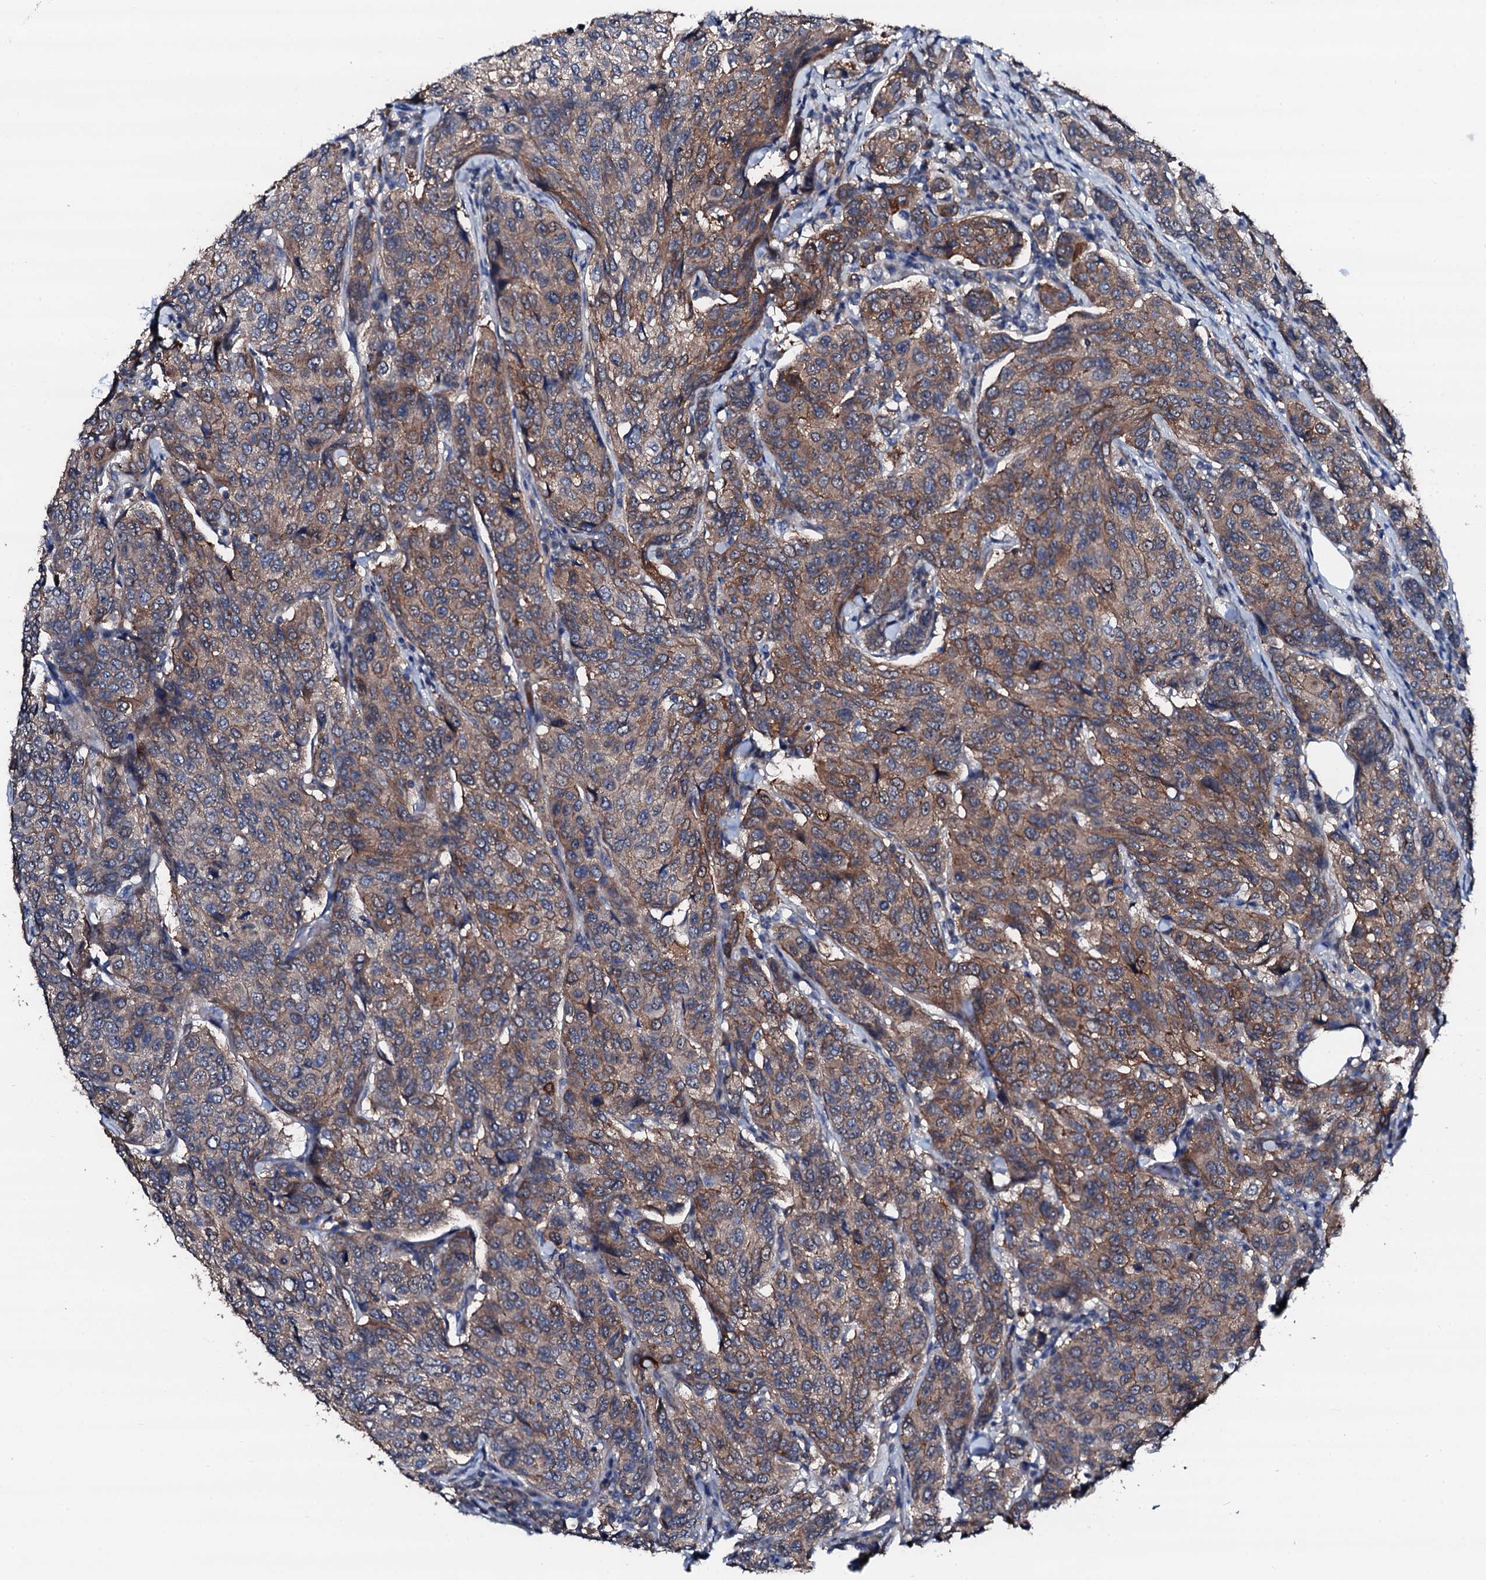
{"staining": {"intensity": "weak", "quantity": ">75%", "location": "cytoplasmic/membranous"}, "tissue": "breast cancer", "cell_type": "Tumor cells", "image_type": "cancer", "snomed": [{"axis": "morphology", "description": "Duct carcinoma"}, {"axis": "topography", "description": "Breast"}], "caption": "An image of breast cancer (invasive ductal carcinoma) stained for a protein displays weak cytoplasmic/membranous brown staining in tumor cells. (DAB (3,3'-diaminobenzidine) IHC with brightfield microscopy, high magnification).", "gene": "TRAFD1", "patient": {"sex": "female", "age": 55}}